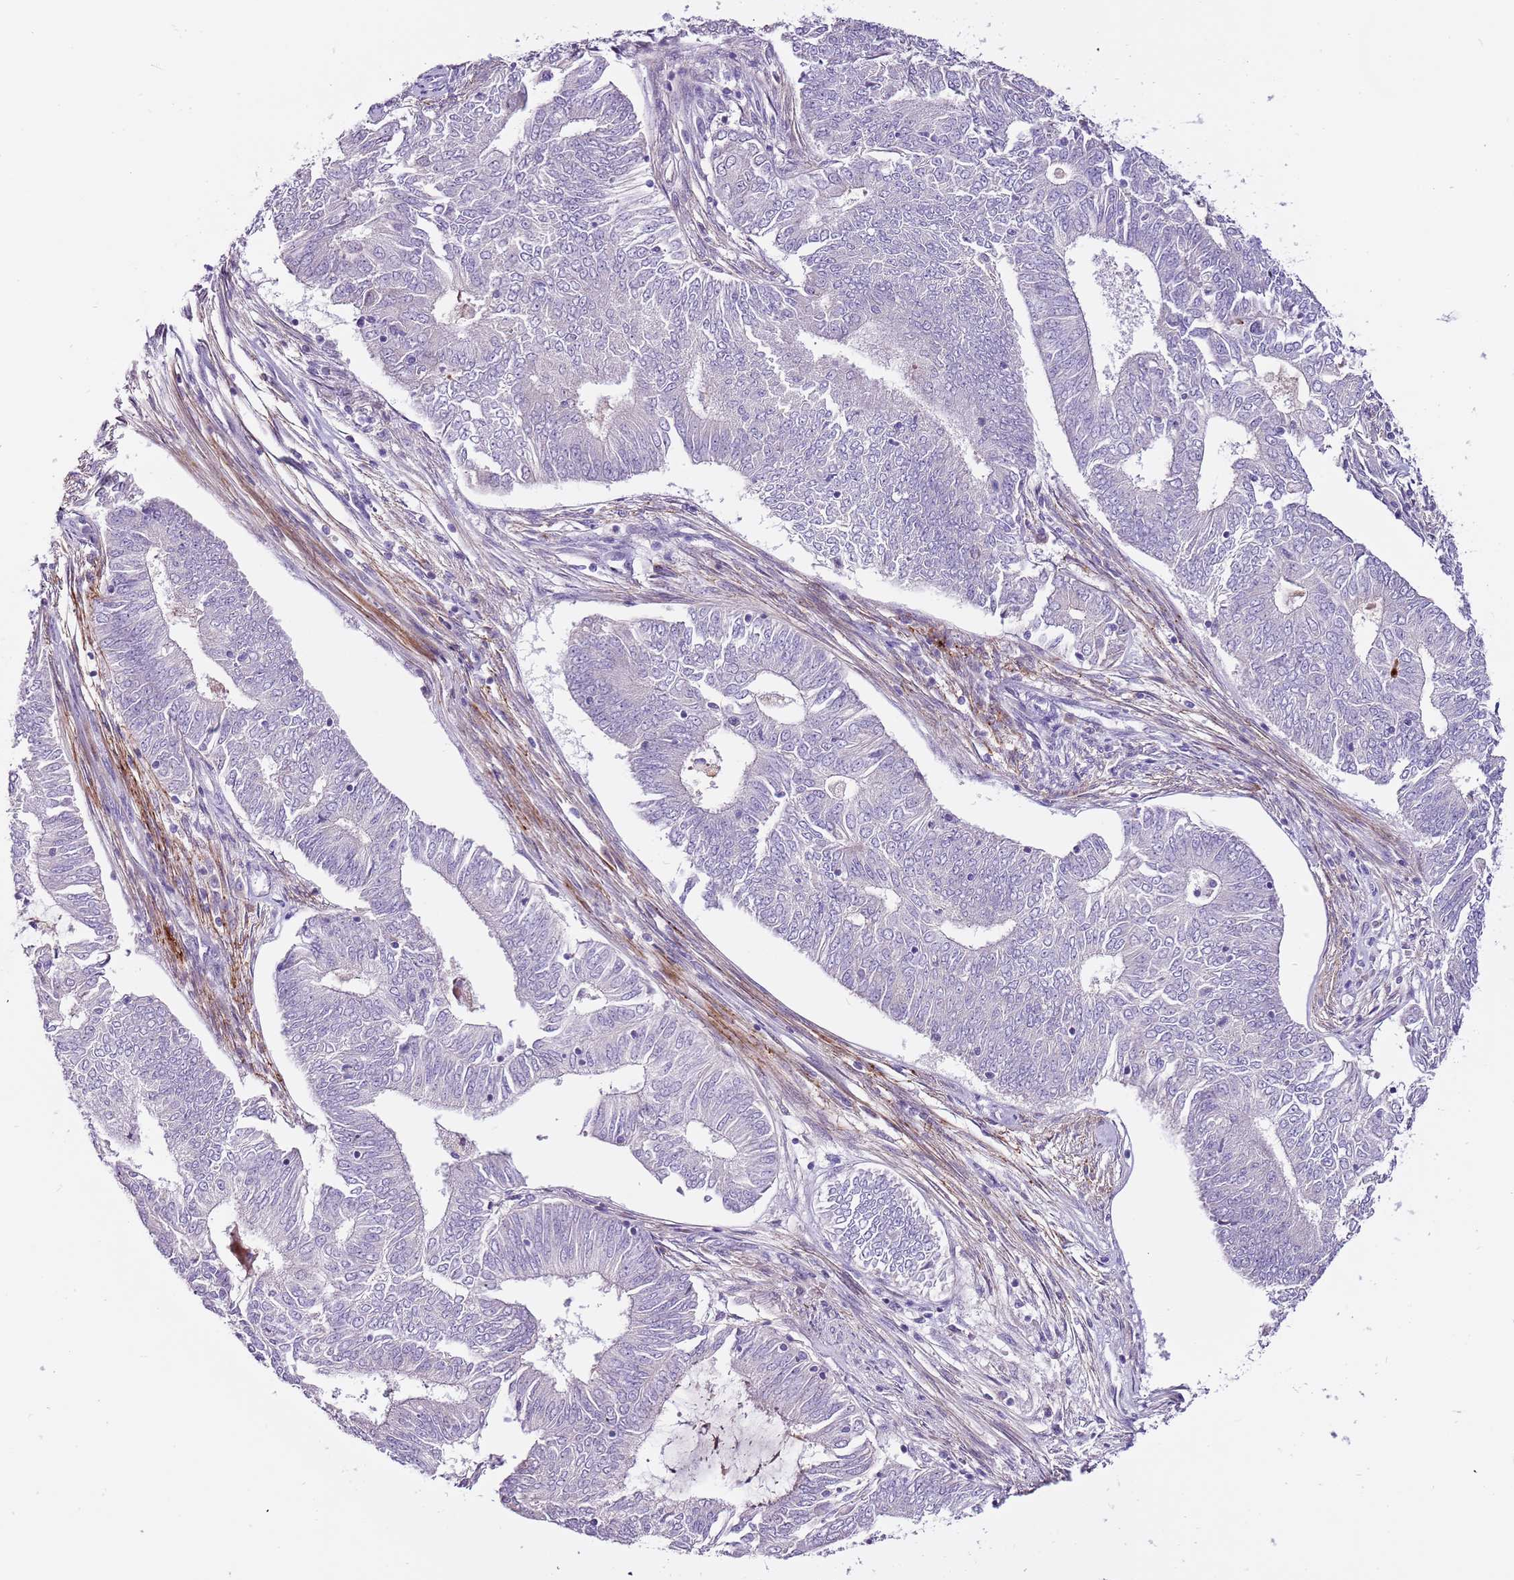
{"staining": {"intensity": "negative", "quantity": "none", "location": "none"}, "tissue": "endometrial cancer", "cell_type": "Tumor cells", "image_type": "cancer", "snomed": [{"axis": "morphology", "description": "Adenocarcinoma, NOS"}, {"axis": "topography", "description": "Endometrium"}], "caption": "Tumor cells are negative for brown protein staining in adenocarcinoma (endometrial).", "gene": "NKX2-3", "patient": {"sex": "female", "age": 62}}